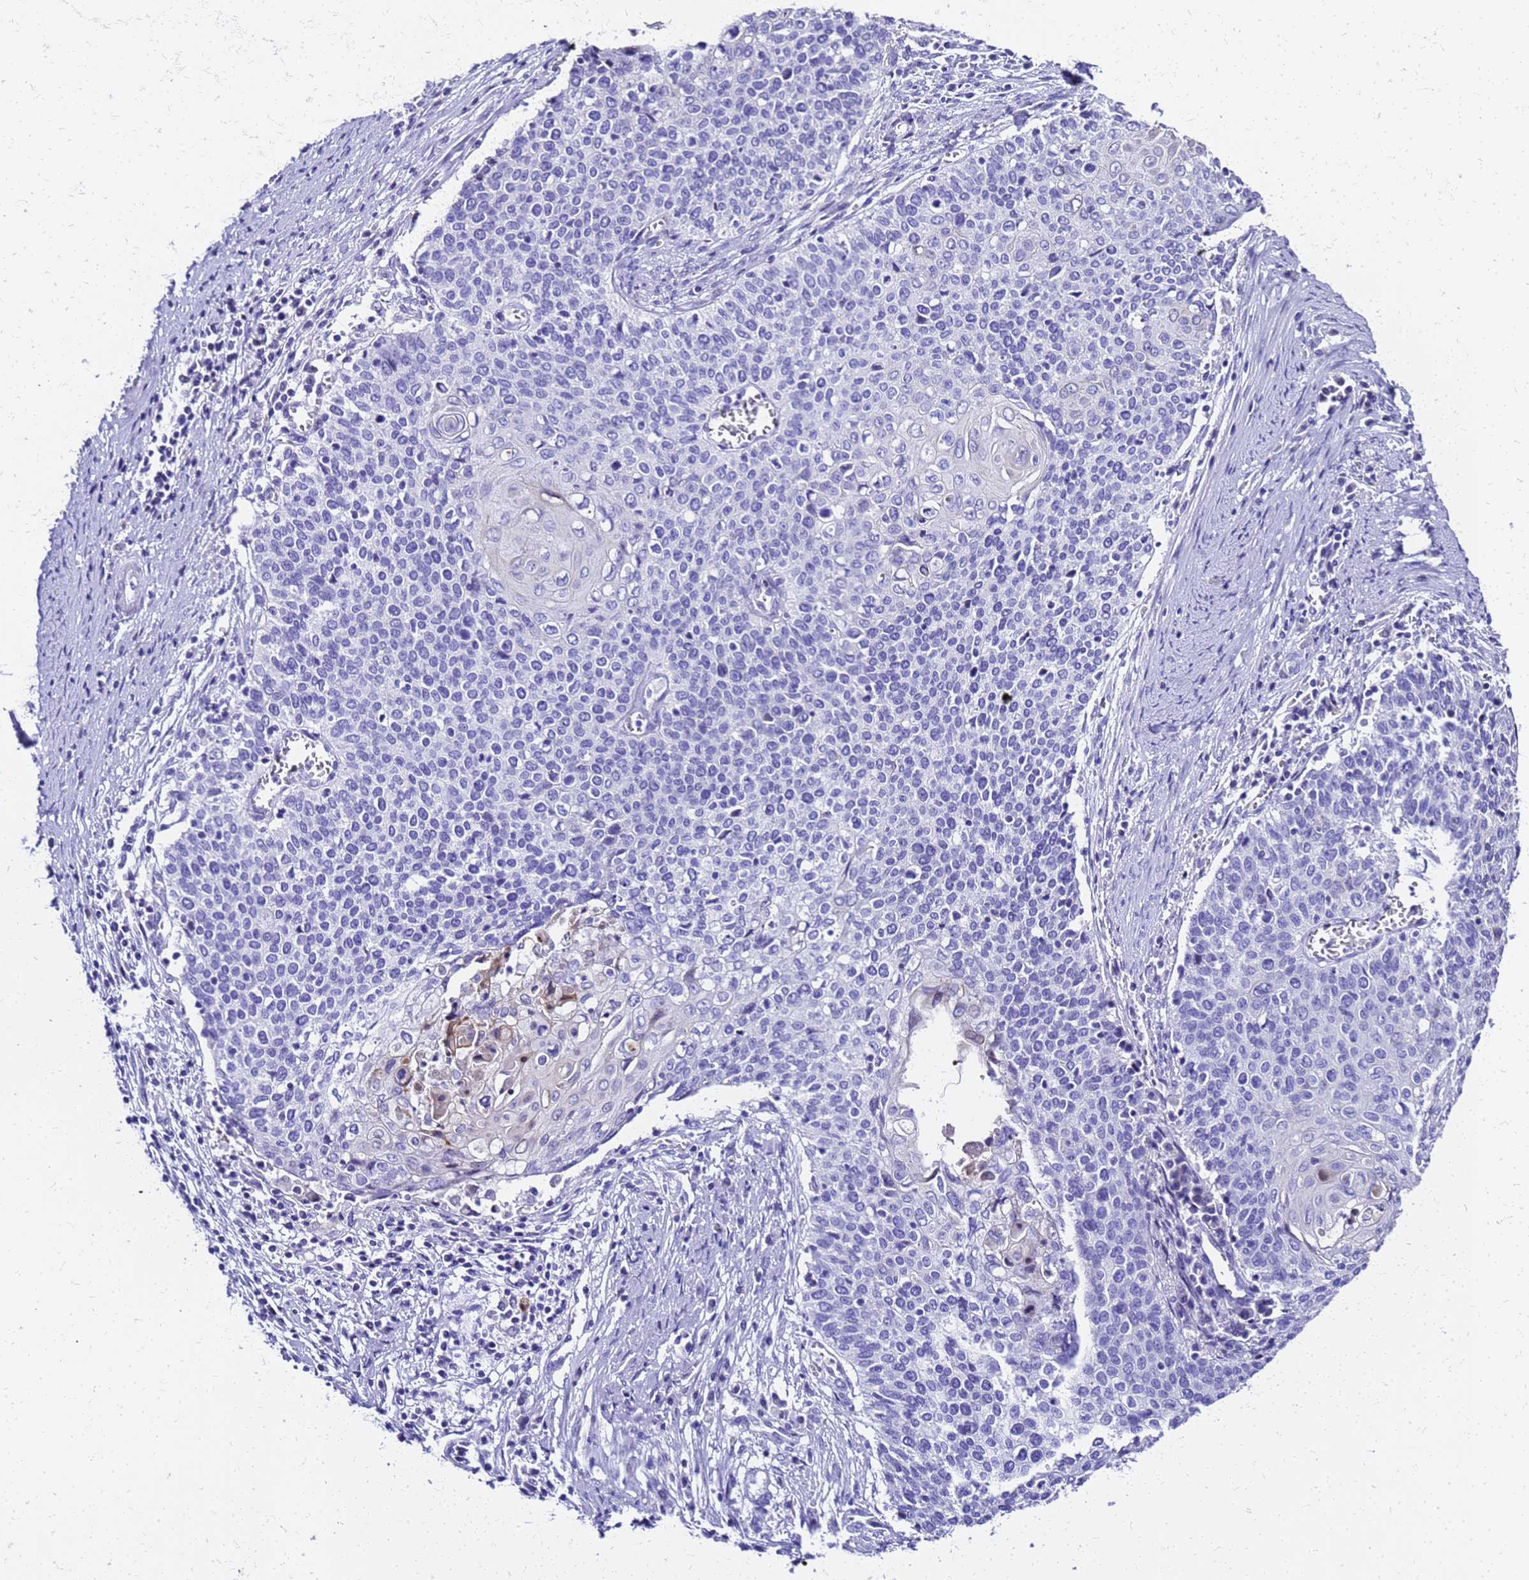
{"staining": {"intensity": "negative", "quantity": "none", "location": "none"}, "tissue": "cervical cancer", "cell_type": "Tumor cells", "image_type": "cancer", "snomed": [{"axis": "morphology", "description": "Squamous cell carcinoma, NOS"}, {"axis": "topography", "description": "Cervix"}], "caption": "Immunohistochemical staining of cervical squamous cell carcinoma shows no significant staining in tumor cells.", "gene": "SMIM21", "patient": {"sex": "female", "age": 39}}